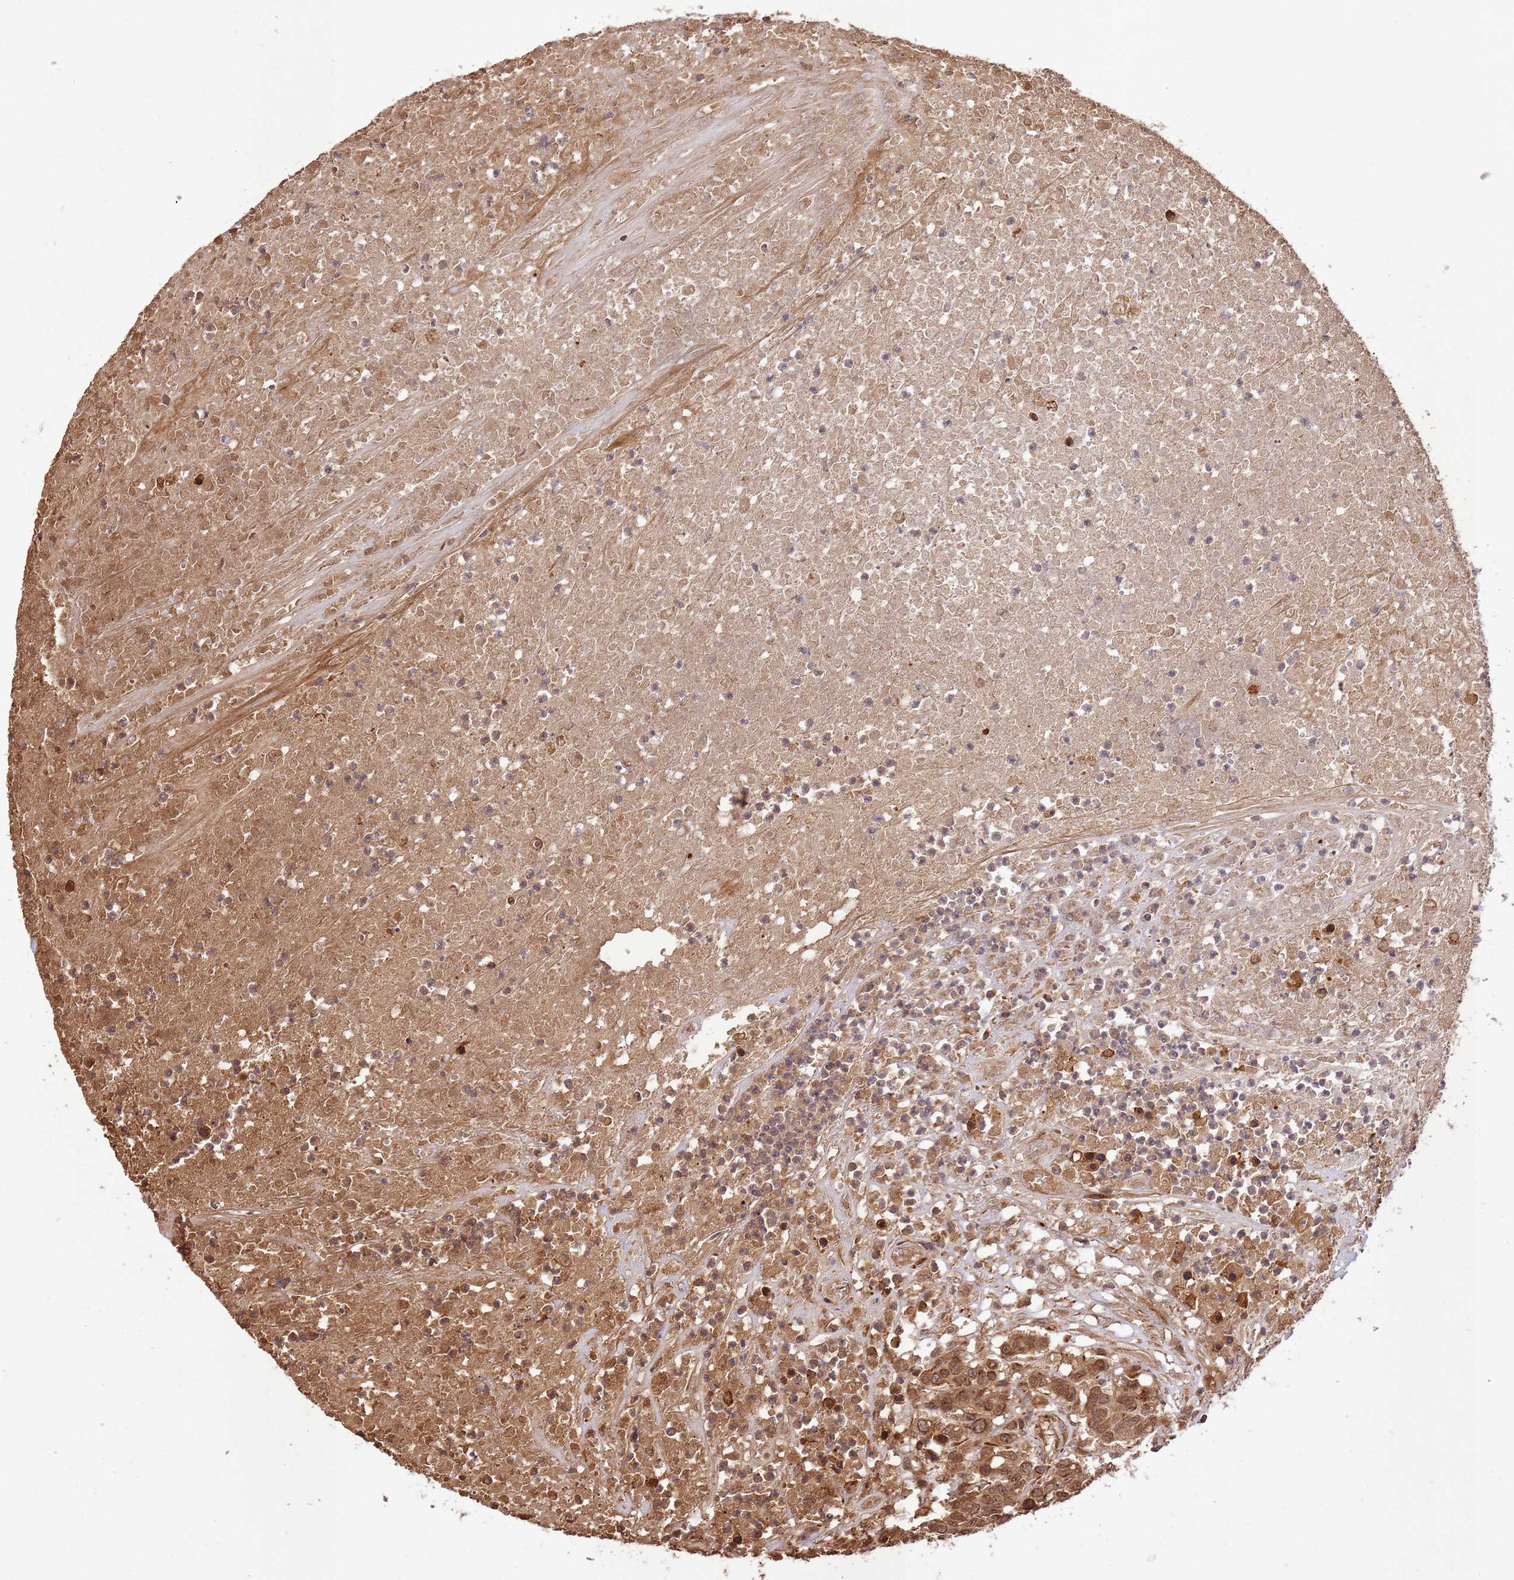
{"staining": {"intensity": "weak", "quantity": ">75%", "location": "cytoplasmic/membranous,nuclear"}, "tissue": "colorectal cancer", "cell_type": "Tumor cells", "image_type": "cancer", "snomed": [{"axis": "morphology", "description": "Adenocarcinoma, NOS"}, {"axis": "topography", "description": "Colon"}], "caption": "Immunohistochemical staining of human adenocarcinoma (colorectal) displays low levels of weak cytoplasmic/membranous and nuclear protein positivity in about >75% of tumor cells.", "gene": "KATNAL2", "patient": {"sex": "male", "age": 51}}